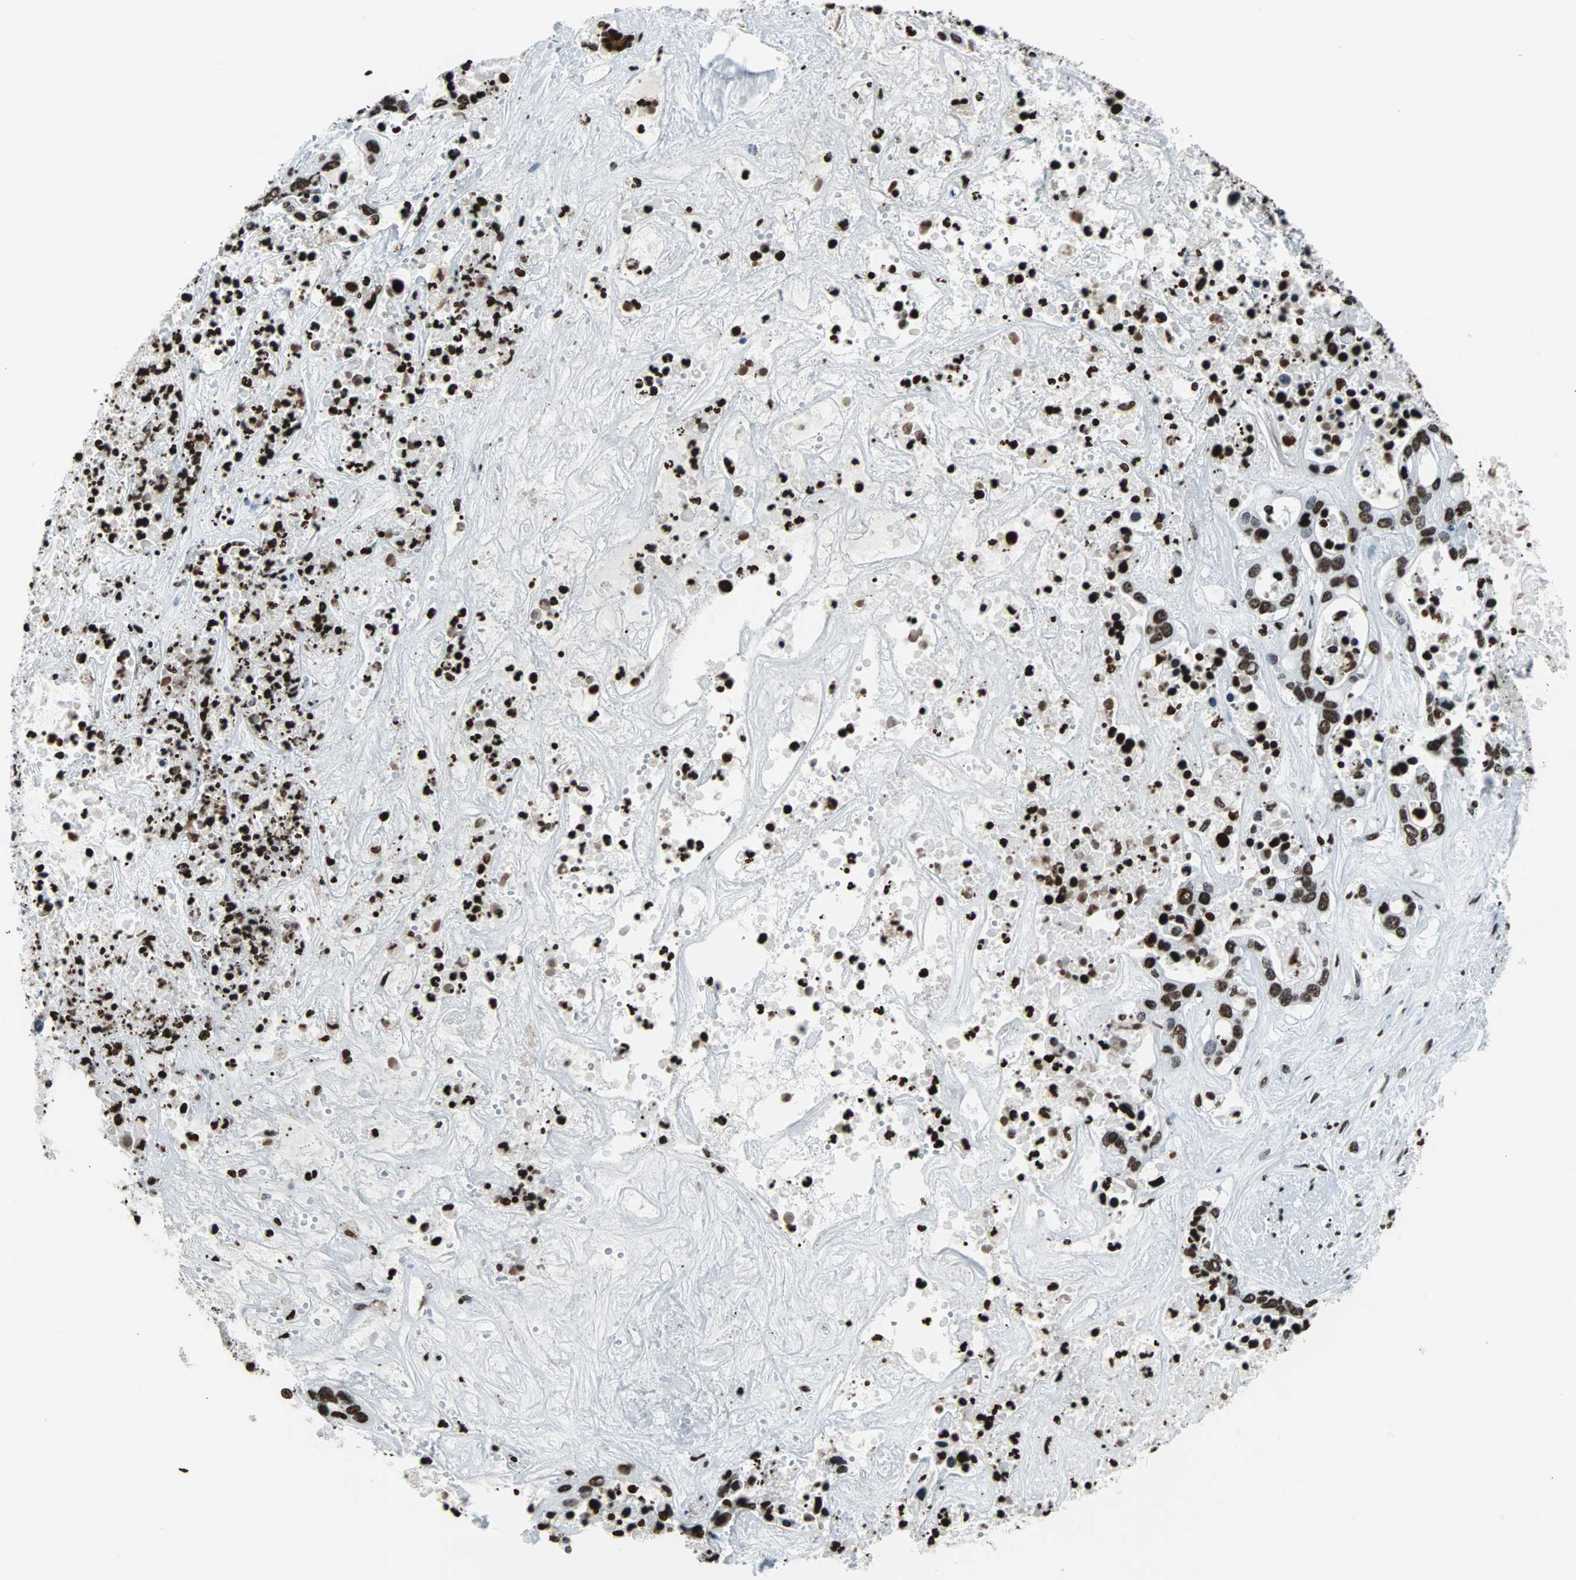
{"staining": {"intensity": "strong", "quantity": ">75%", "location": "nuclear"}, "tissue": "liver cancer", "cell_type": "Tumor cells", "image_type": "cancer", "snomed": [{"axis": "morphology", "description": "Cholangiocarcinoma"}, {"axis": "topography", "description": "Liver"}], "caption": "DAB (3,3'-diaminobenzidine) immunohistochemical staining of human liver cancer displays strong nuclear protein staining in about >75% of tumor cells.", "gene": "H2BC18", "patient": {"sex": "female", "age": 65}}